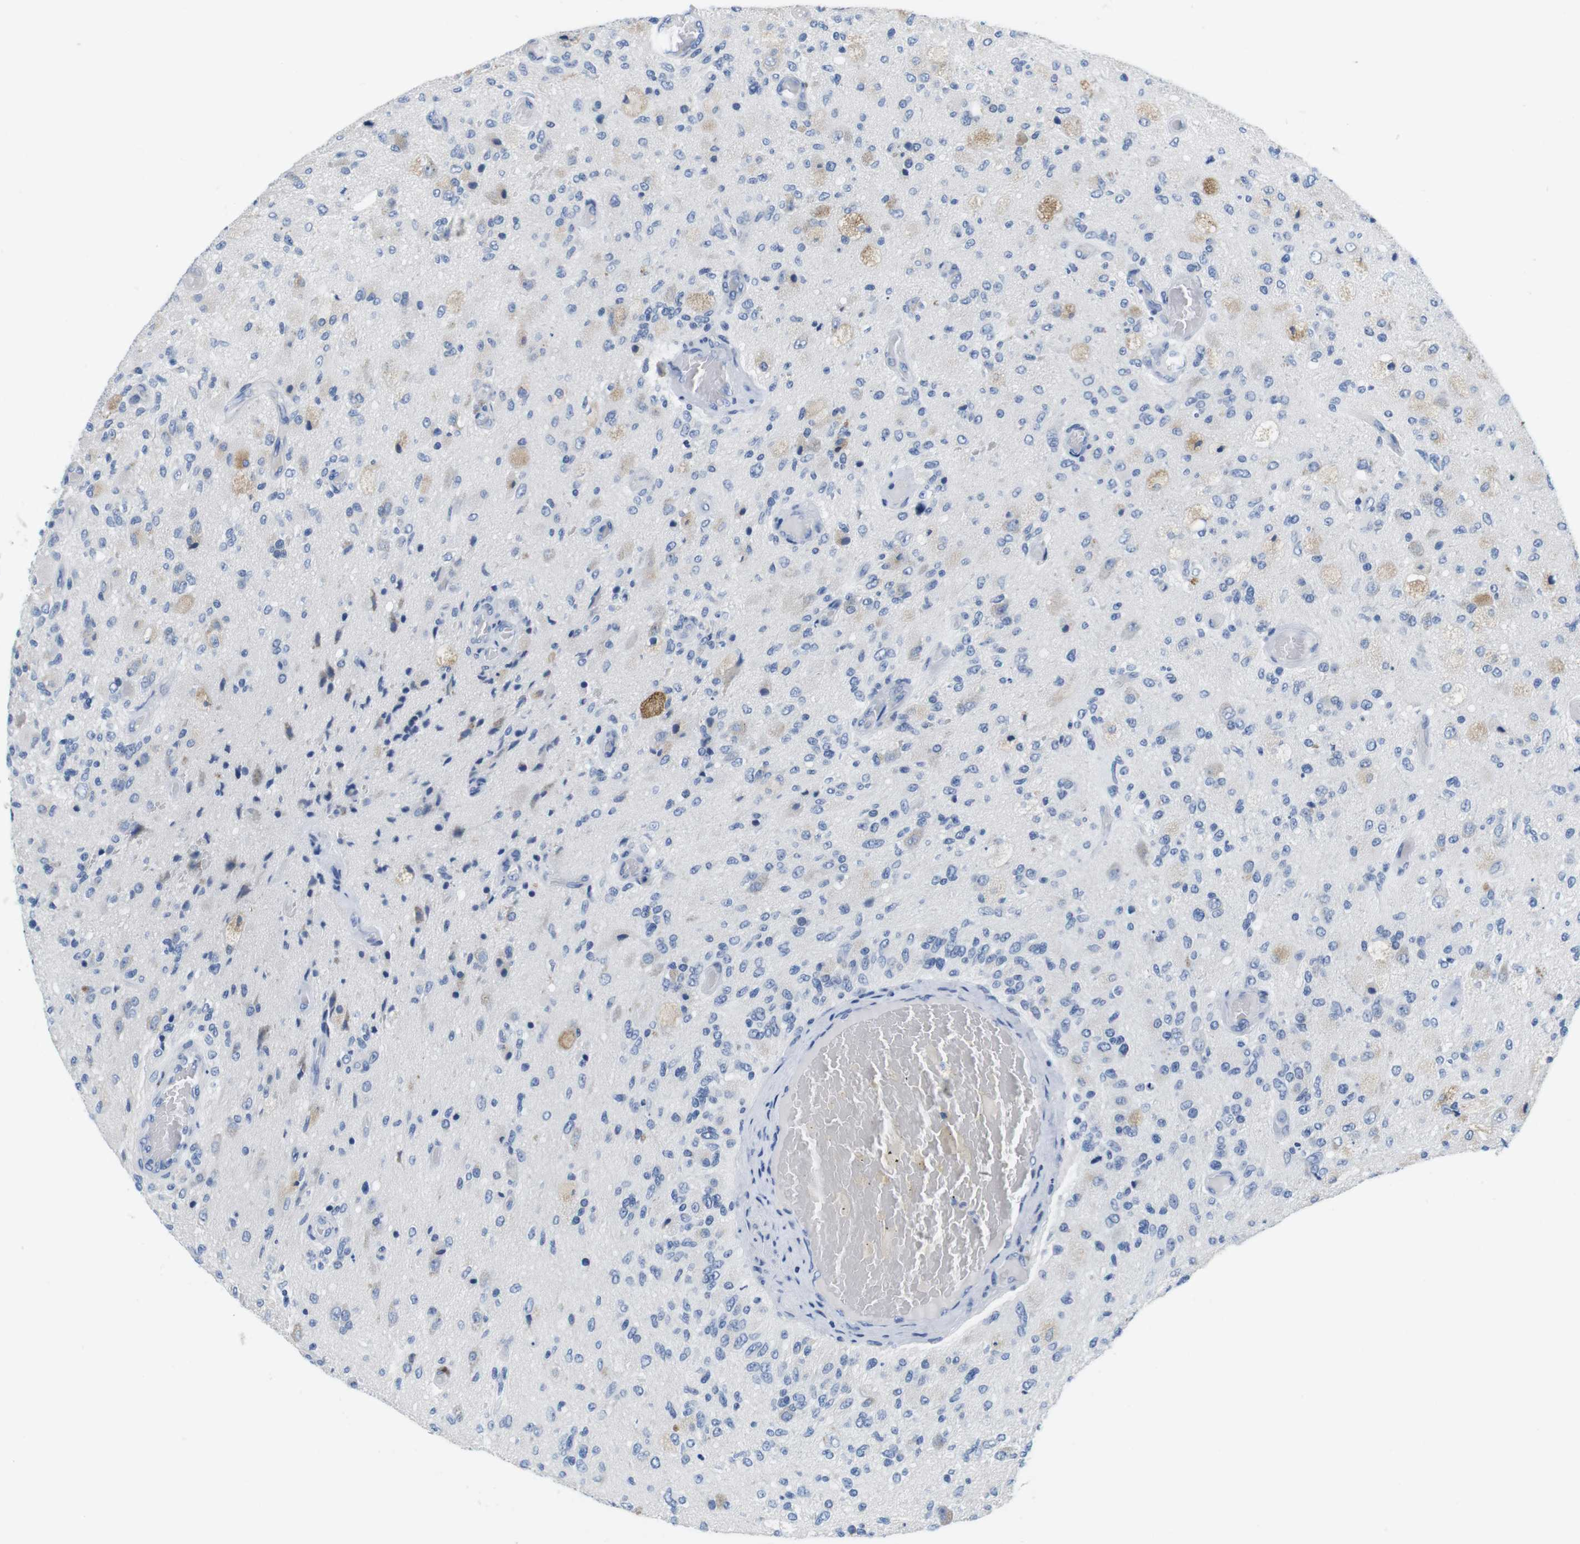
{"staining": {"intensity": "moderate", "quantity": "<25%", "location": "cytoplasmic/membranous"}, "tissue": "glioma", "cell_type": "Tumor cells", "image_type": "cancer", "snomed": [{"axis": "morphology", "description": "Normal tissue, NOS"}, {"axis": "morphology", "description": "Glioma, malignant, High grade"}, {"axis": "topography", "description": "Cerebral cortex"}], "caption": "The micrograph demonstrates staining of high-grade glioma (malignant), revealing moderate cytoplasmic/membranous protein staining (brown color) within tumor cells.", "gene": "CNGA2", "patient": {"sex": "male", "age": 77}}